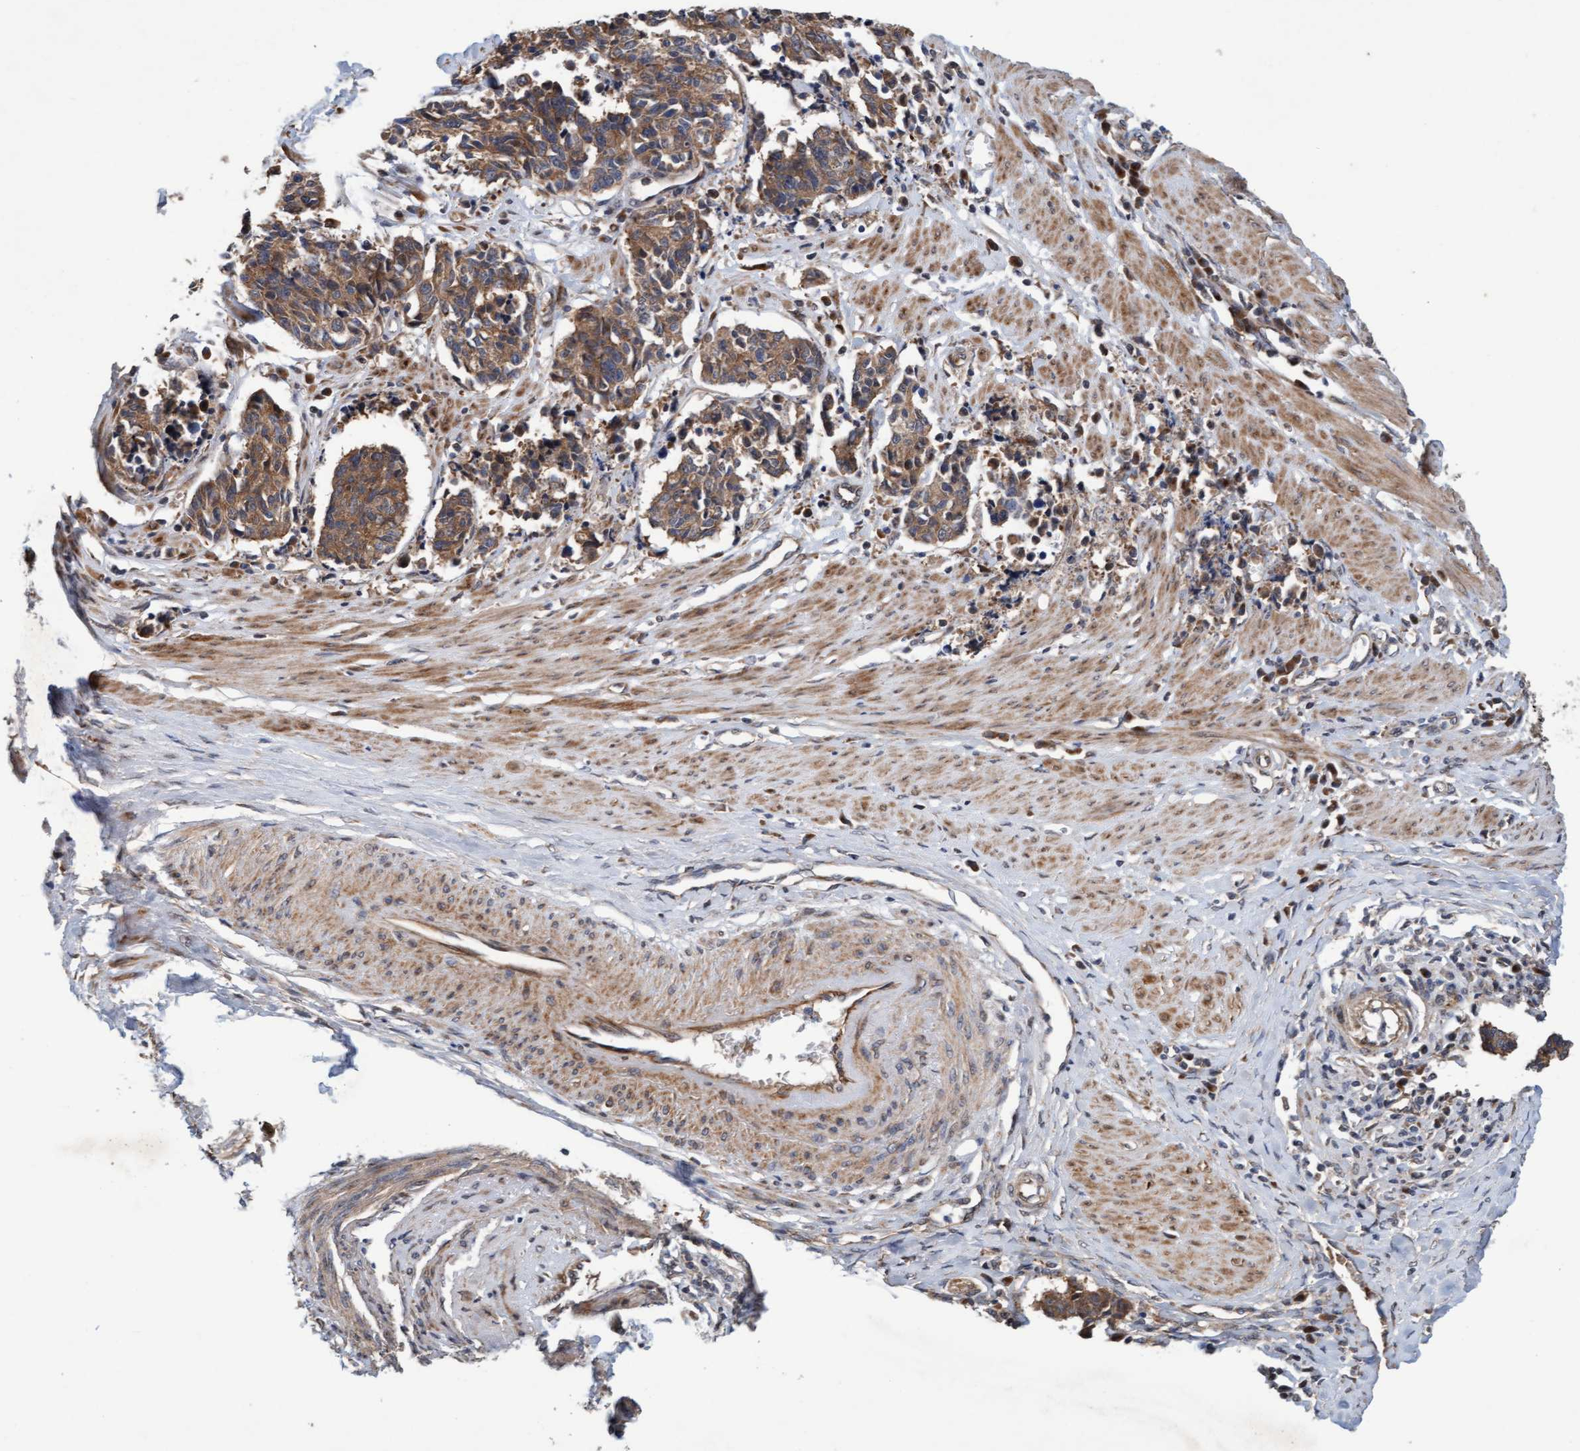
{"staining": {"intensity": "moderate", "quantity": ">75%", "location": "cytoplasmic/membranous"}, "tissue": "cervical cancer", "cell_type": "Tumor cells", "image_type": "cancer", "snomed": [{"axis": "morphology", "description": "Normal tissue, NOS"}, {"axis": "morphology", "description": "Squamous cell carcinoma, NOS"}, {"axis": "topography", "description": "Cervix"}], "caption": "Protein expression analysis of human cervical cancer reveals moderate cytoplasmic/membranous expression in approximately >75% of tumor cells.", "gene": "MLXIP", "patient": {"sex": "female", "age": 35}}